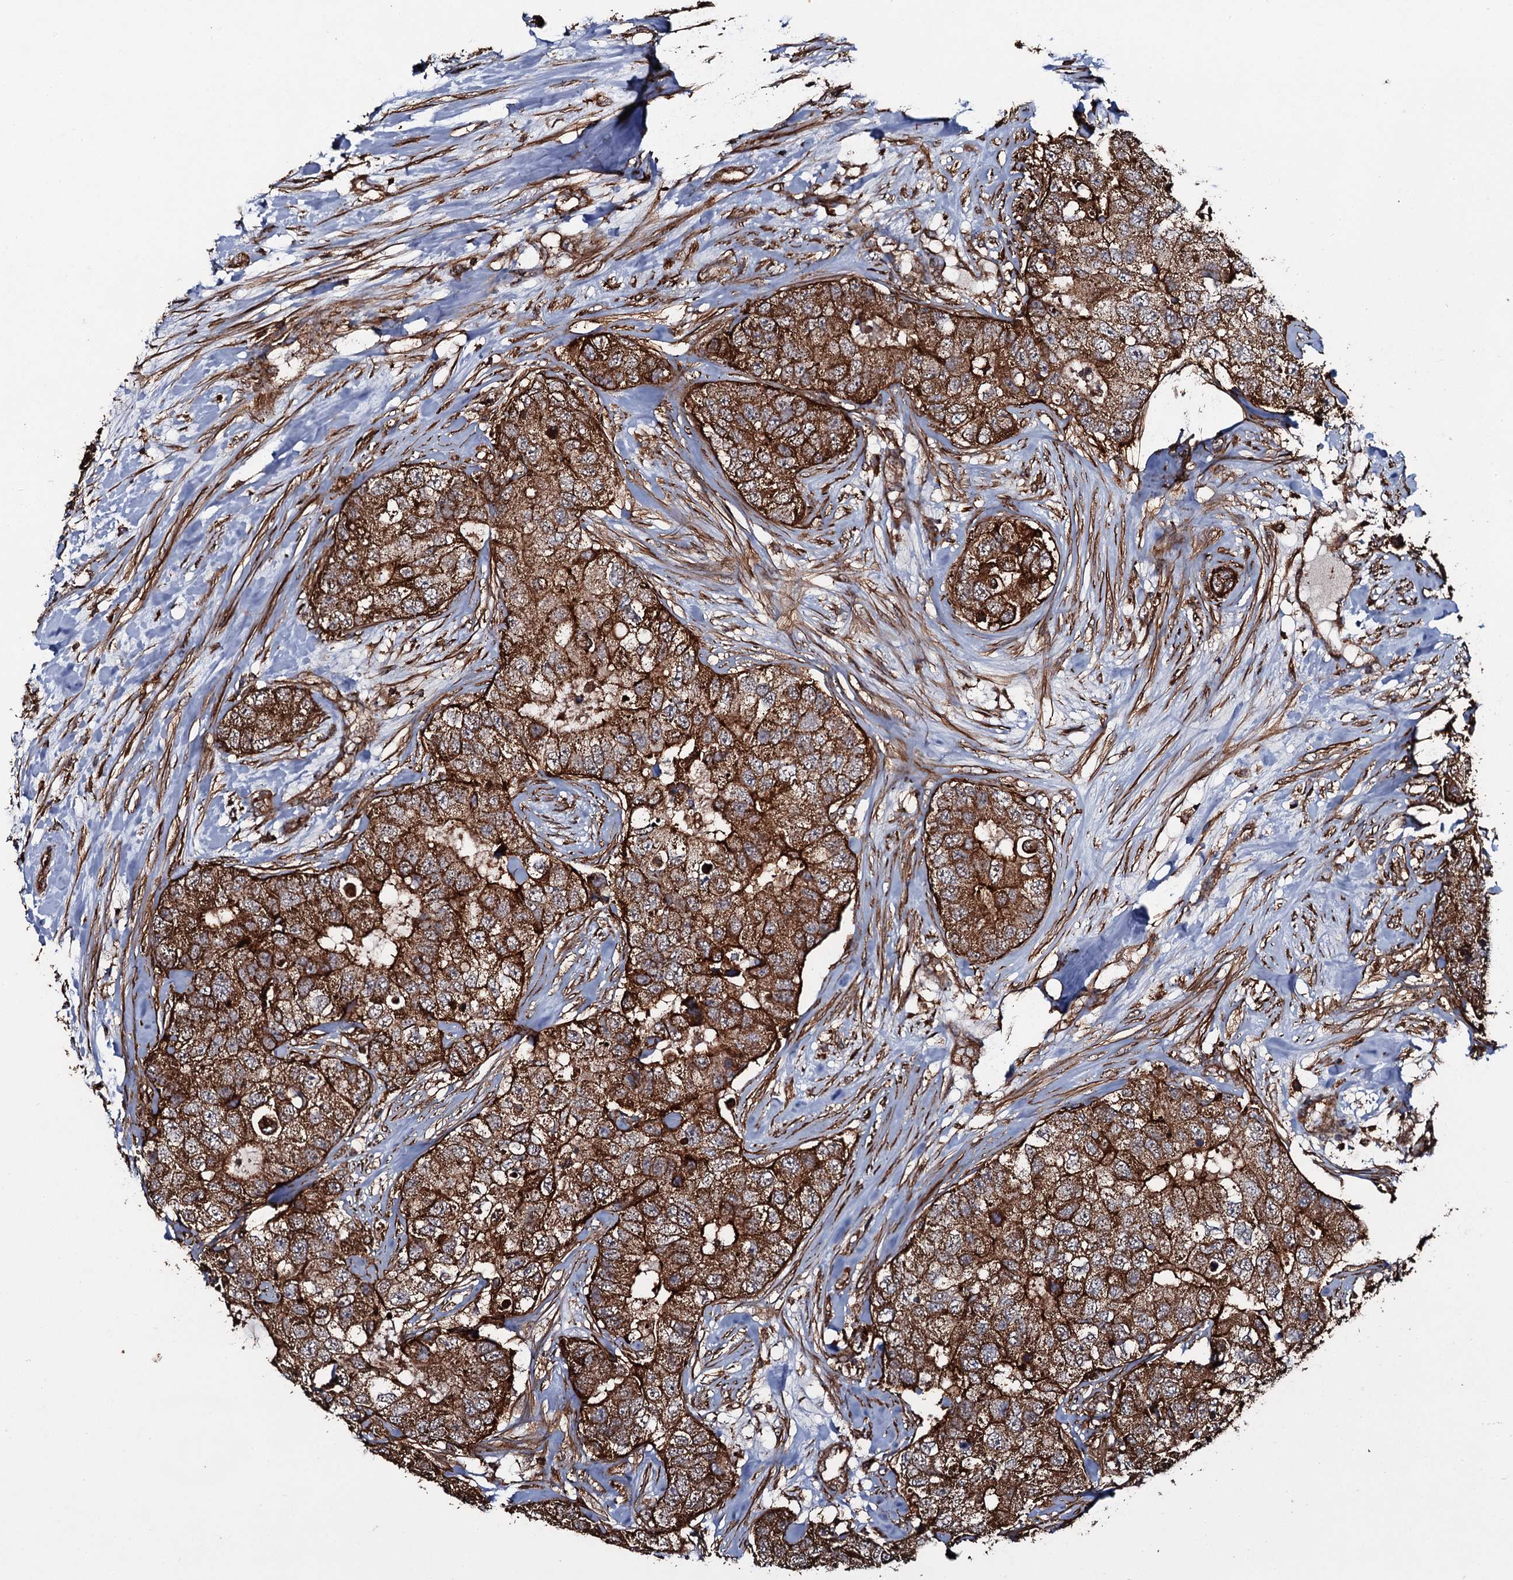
{"staining": {"intensity": "strong", "quantity": ">75%", "location": "cytoplasmic/membranous"}, "tissue": "breast cancer", "cell_type": "Tumor cells", "image_type": "cancer", "snomed": [{"axis": "morphology", "description": "Duct carcinoma"}, {"axis": "topography", "description": "Breast"}], "caption": "Breast cancer (intraductal carcinoma) stained with DAB immunohistochemistry (IHC) demonstrates high levels of strong cytoplasmic/membranous staining in about >75% of tumor cells. The staining is performed using DAB brown chromogen to label protein expression. The nuclei are counter-stained blue using hematoxylin.", "gene": "VWA8", "patient": {"sex": "female", "age": 62}}